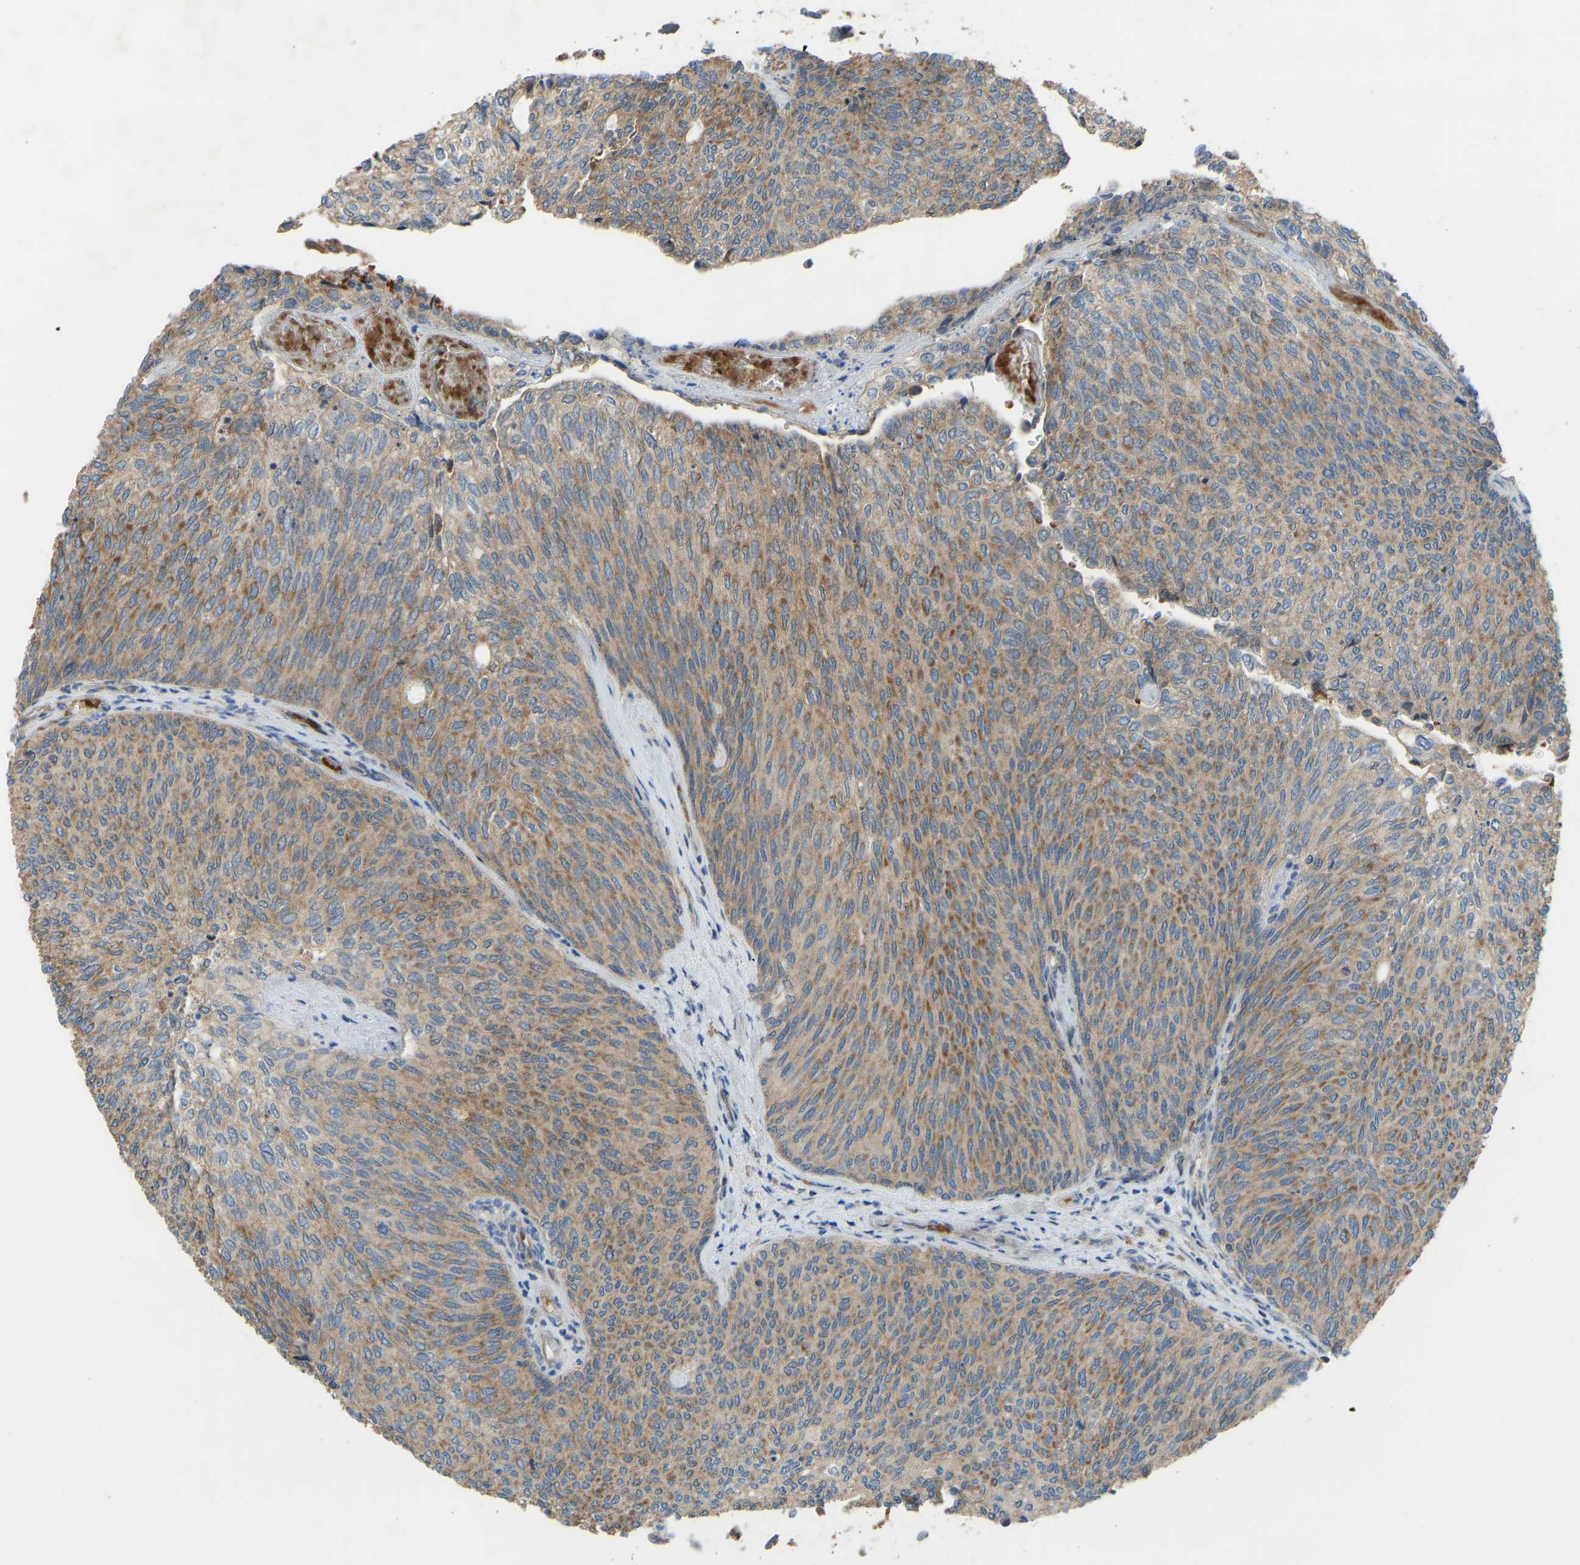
{"staining": {"intensity": "moderate", "quantity": ">75%", "location": "cytoplasmic/membranous"}, "tissue": "urothelial cancer", "cell_type": "Tumor cells", "image_type": "cancer", "snomed": [{"axis": "morphology", "description": "Urothelial carcinoma, Low grade"}, {"axis": "topography", "description": "Urinary bladder"}], "caption": "Approximately >75% of tumor cells in urothelial carcinoma (low-grade) reveal moderate cytoplasmic/membranous protein positivity as visualized by brown immunohistochemical staining.", "gene": "ZNF71", "patient": {"sex": "female", "age": 79}}